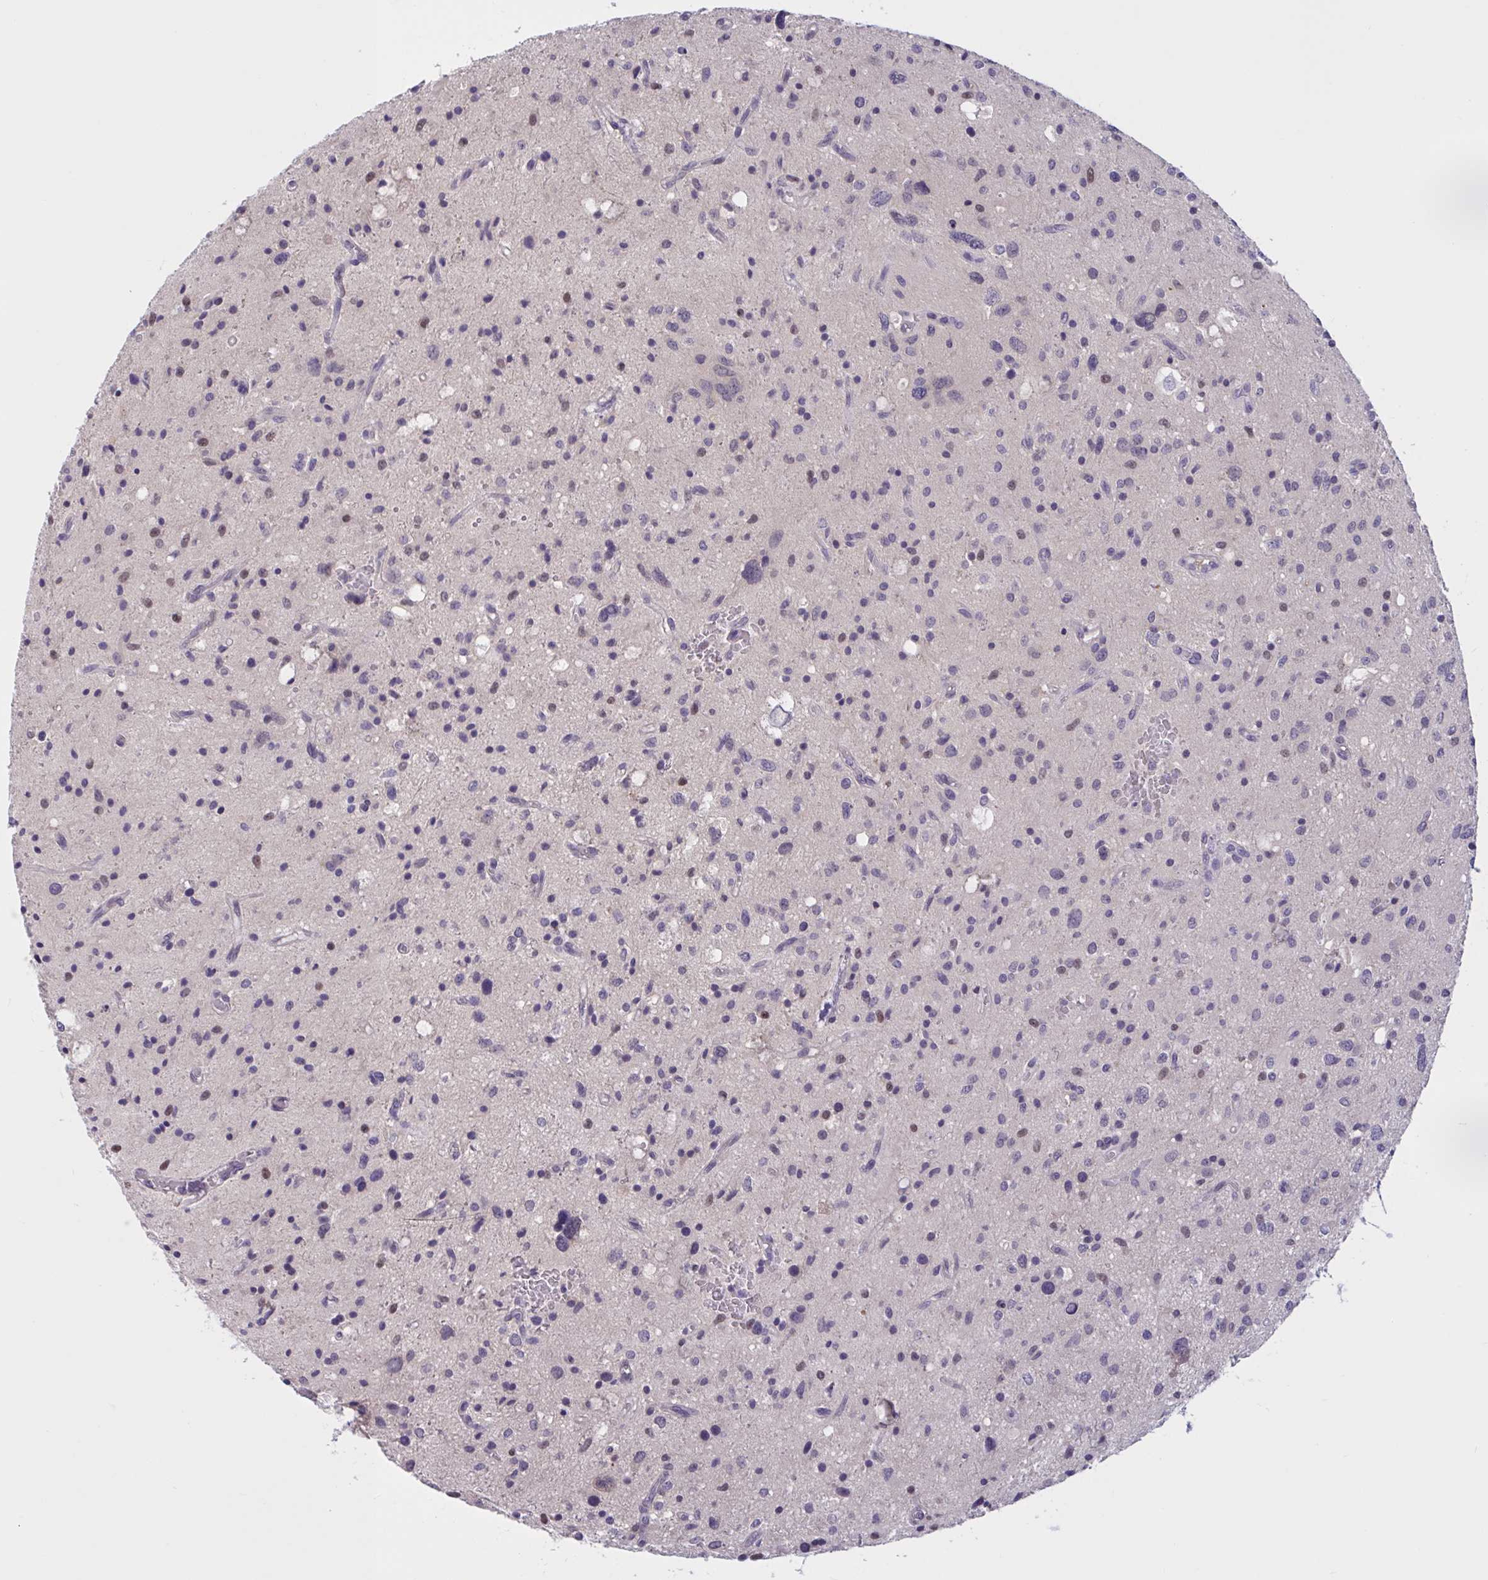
{"staining": {"intensity": "negative", "quantity": "none", "location": "none"}, "tissue": "glioma", "cell_type": "Tumor cells", "image_type": "cancer", "snomed": [{"axis": "morphology", "description": "Glioma, malignant, Low grade"}, {"axis": "topography", "description": "Brain"}], "caption": "Image shows no protein positivity in tumor cells of glioma tissue.", "gene": "RBL1", "patient": {"sex": "female", "age": 58}}